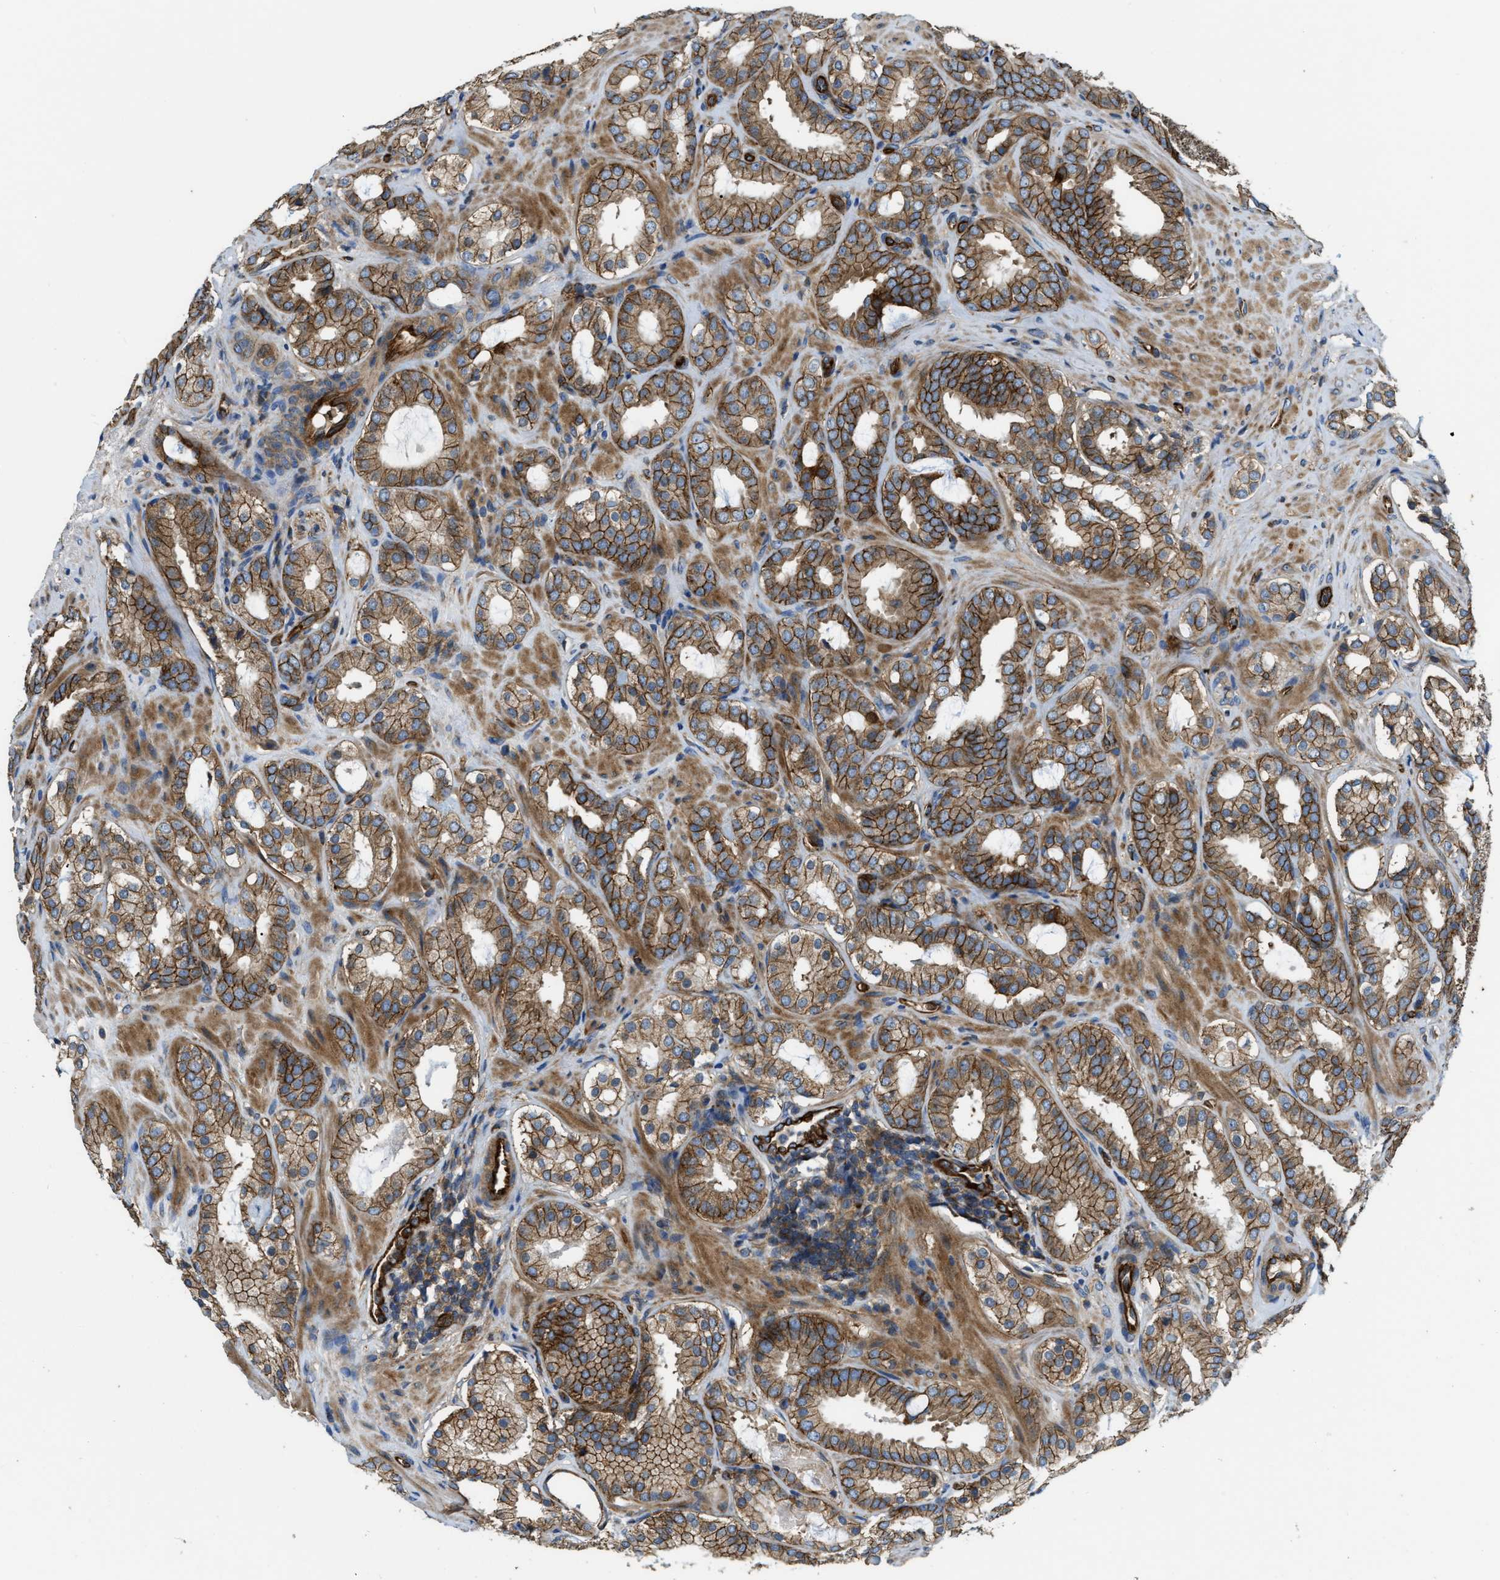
{"staining": {"intensity": "strong", "quantity": ">75%", "location": "cytoplasmic/membranous"}, "tissue": "prostate cancer", "cell_type": "Tumor cells", "image_type": "cancer", "snomed": [{"axis": "morphology", "description": "Adenocarcinoma, Low grade"}, {"axis": "topography", "description": "Prostate"}], "caption": "Low-grade adenocarcinoma (prostate) stained with a protein marker demonstrates strong staining in tumor cells.", "gene": "ERC1", "patient": {"sex": "male", "age": 69}}